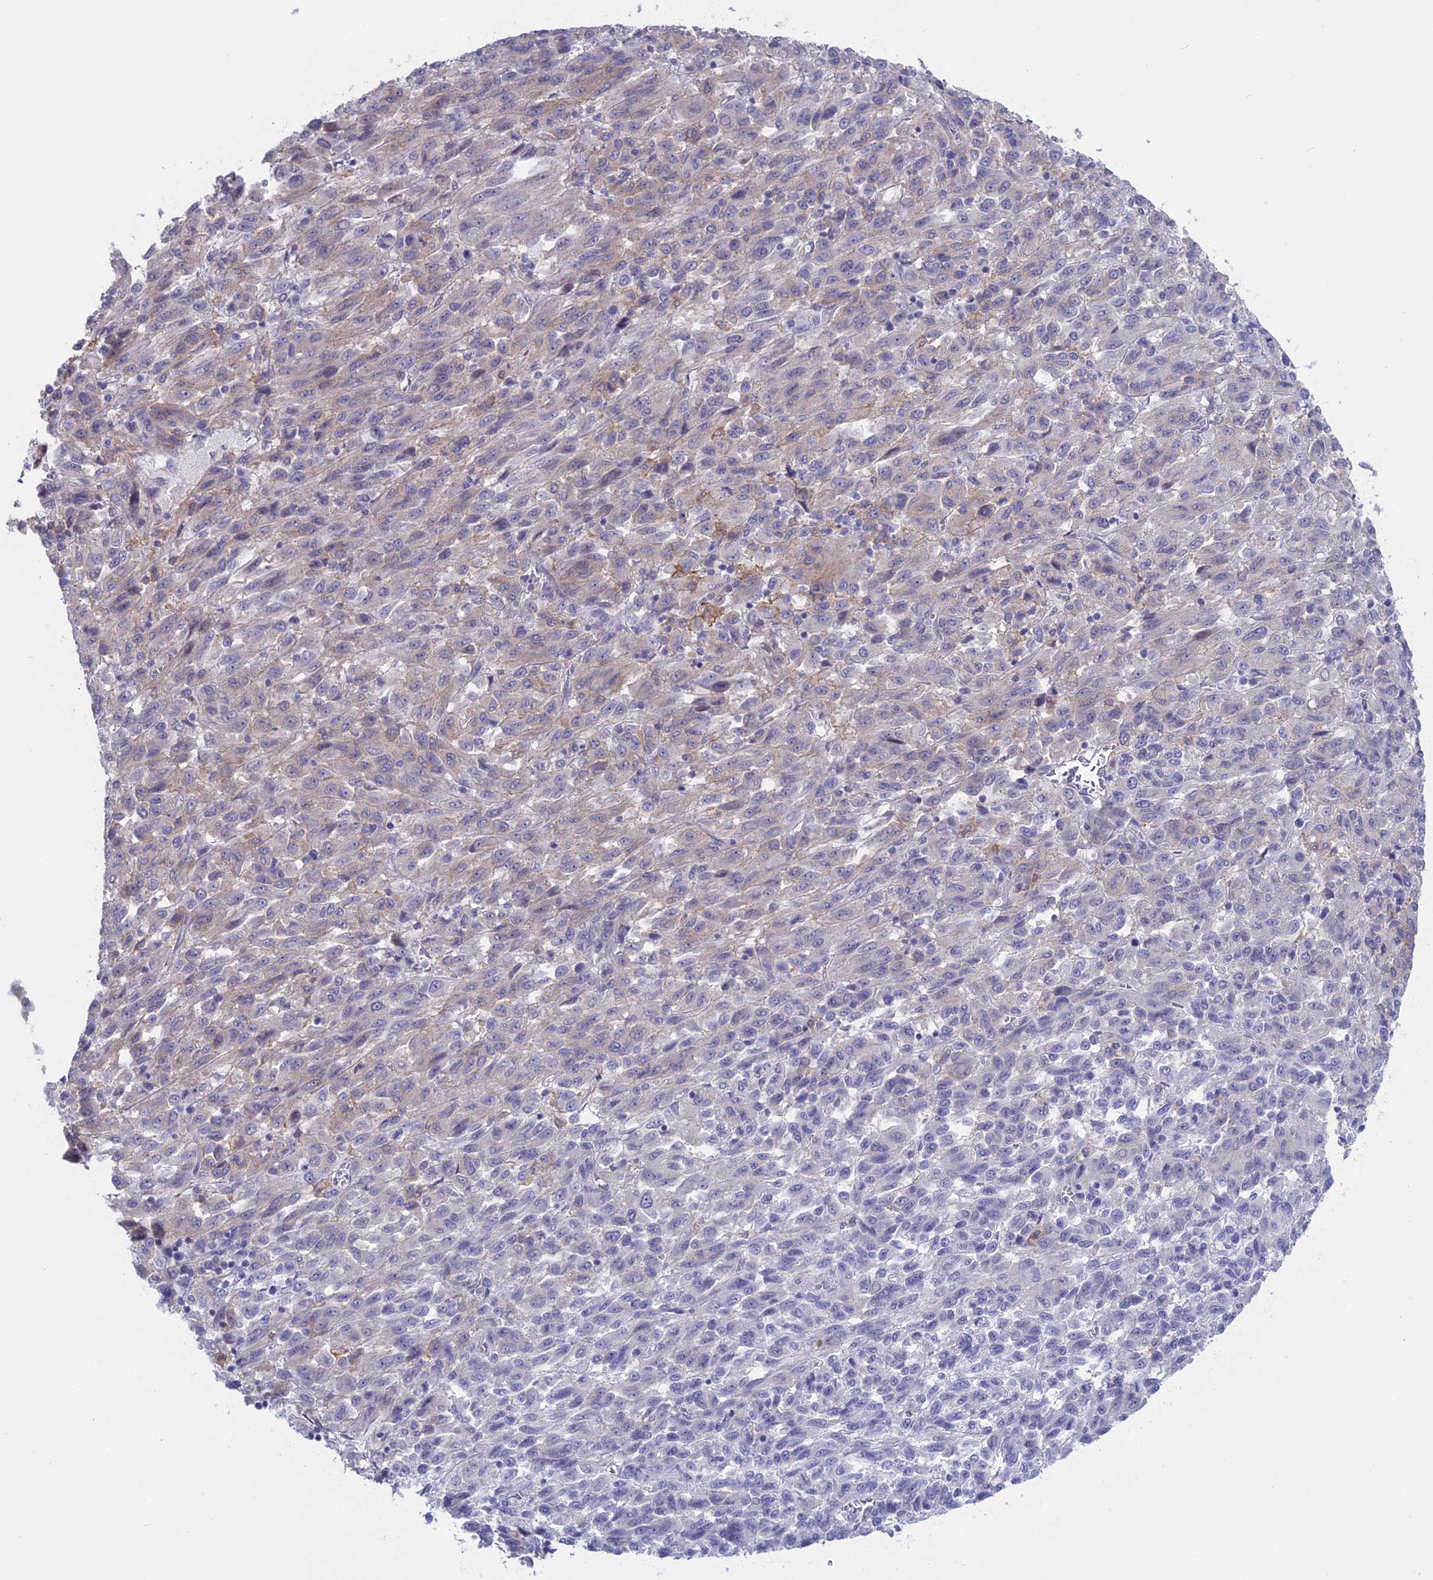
{"staining": {"intensity": "moderate", "quantity": "<25%", "location": "cytoplasmic/membranous"}, "tissue": "melanoma", "cell_type": "Tumor cells", "image_type": "cancer", "snomed": [{"axis": "morphology", "description": "Malignant melanoma, Metastatic site"}, {"axis": "topography", "description": "Lung"}], "caption": "Protein expression analysis of human melanoma reveals moderate cytoplasmic/membranous positivity in approximately <25% of tumor cells.", "gene": "MYO5B", "patient": {"sex": "male", "age": 64}}